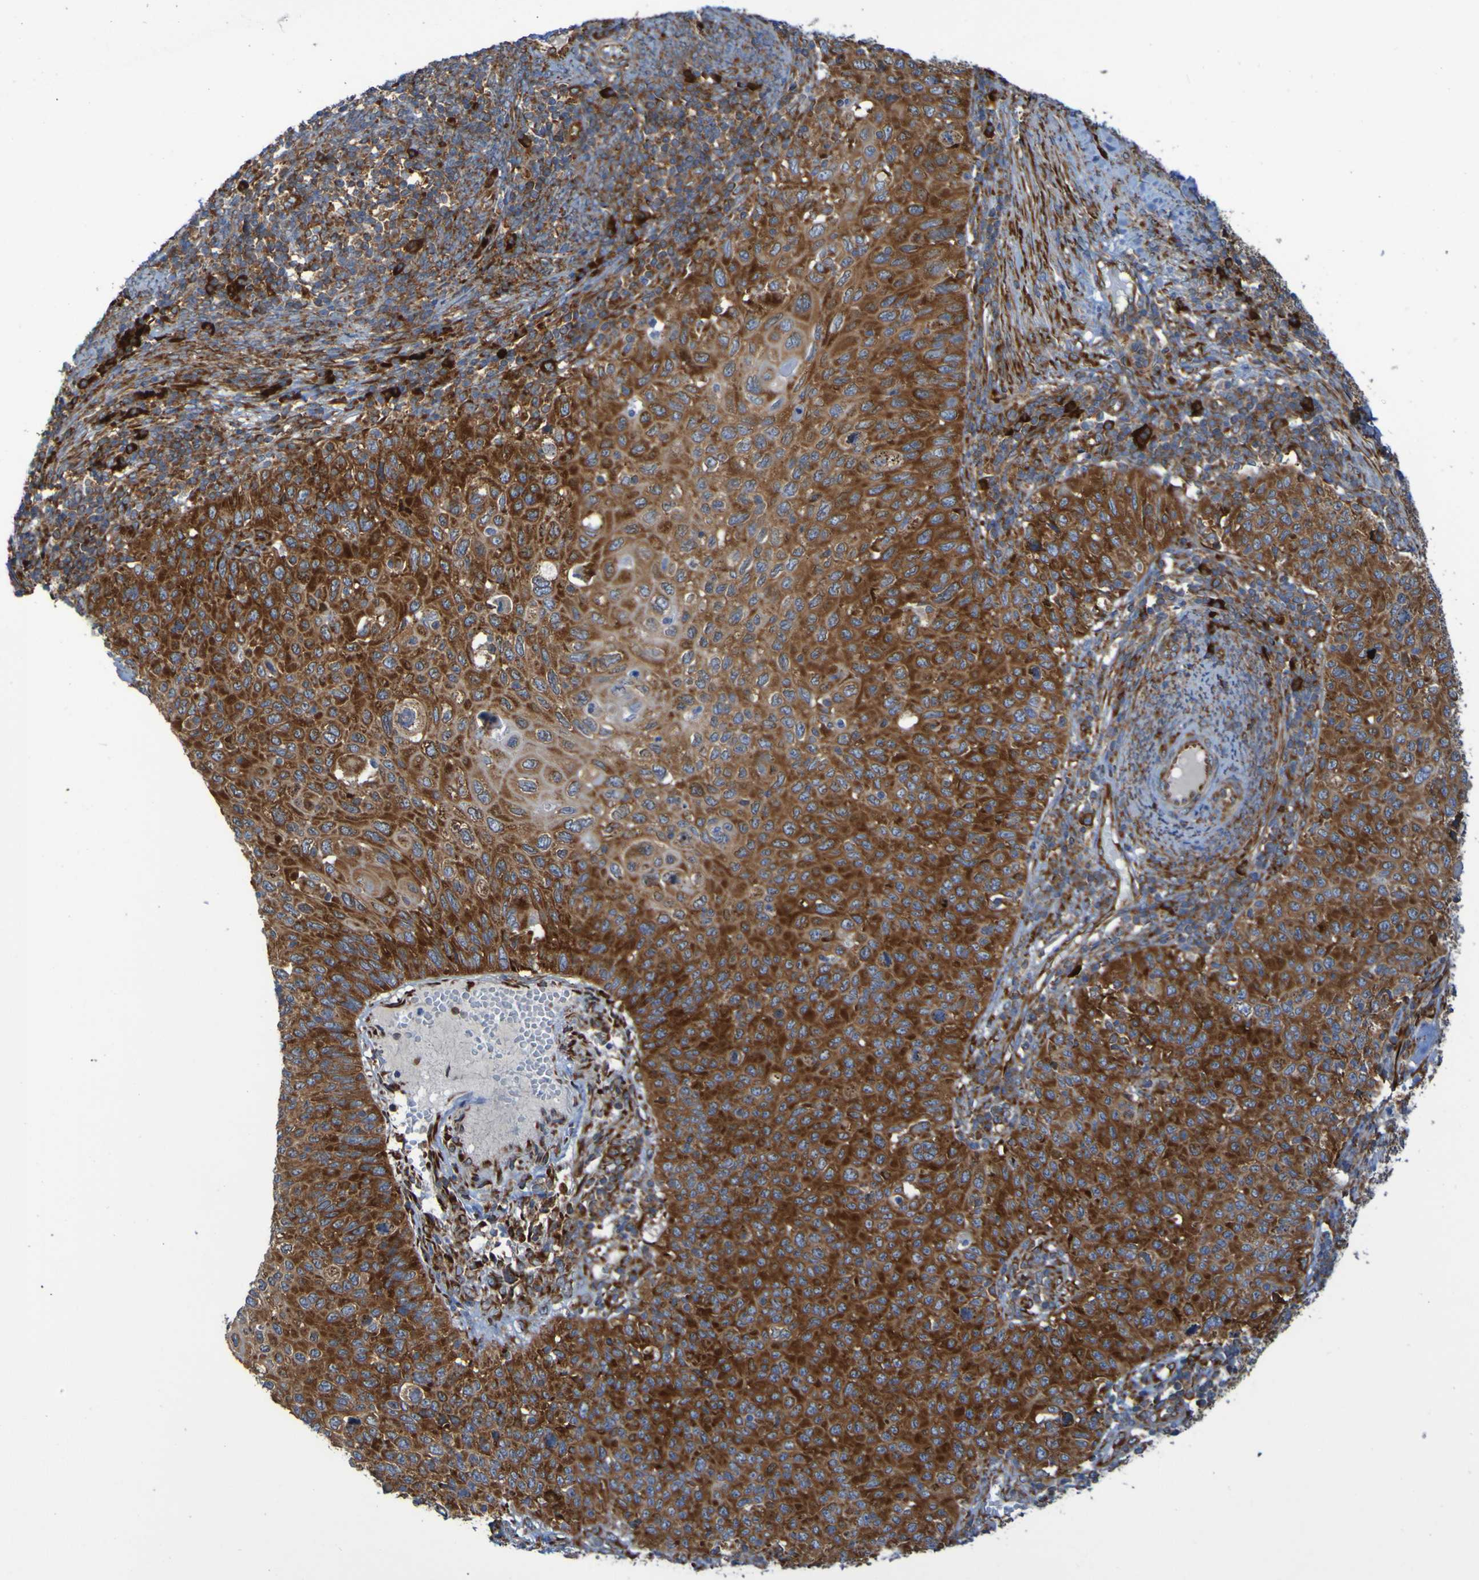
{"staining": {"intensity": "strong", "quantity": ">75%", "location": "cytoplasmic/membranous"}, "tissue": "cervical cancer", "cell_type": "Tumor cells", "image_type": "cancer", "snomed": [{"axis": "morphology", "description": "Squamous cell carcinoma, NOS"}, {"axis": "topography", "description": "Cervix"}], "caption": "IHC image of human squamous cell carcinoma (cervical) stained for a protein (brown), which reveals high levels of strong cytoplasmic/membranous positivity in approximately >75% of tumor cells.", "gene": "RPL10", "patient": {"sex": "female", "age": 70}}